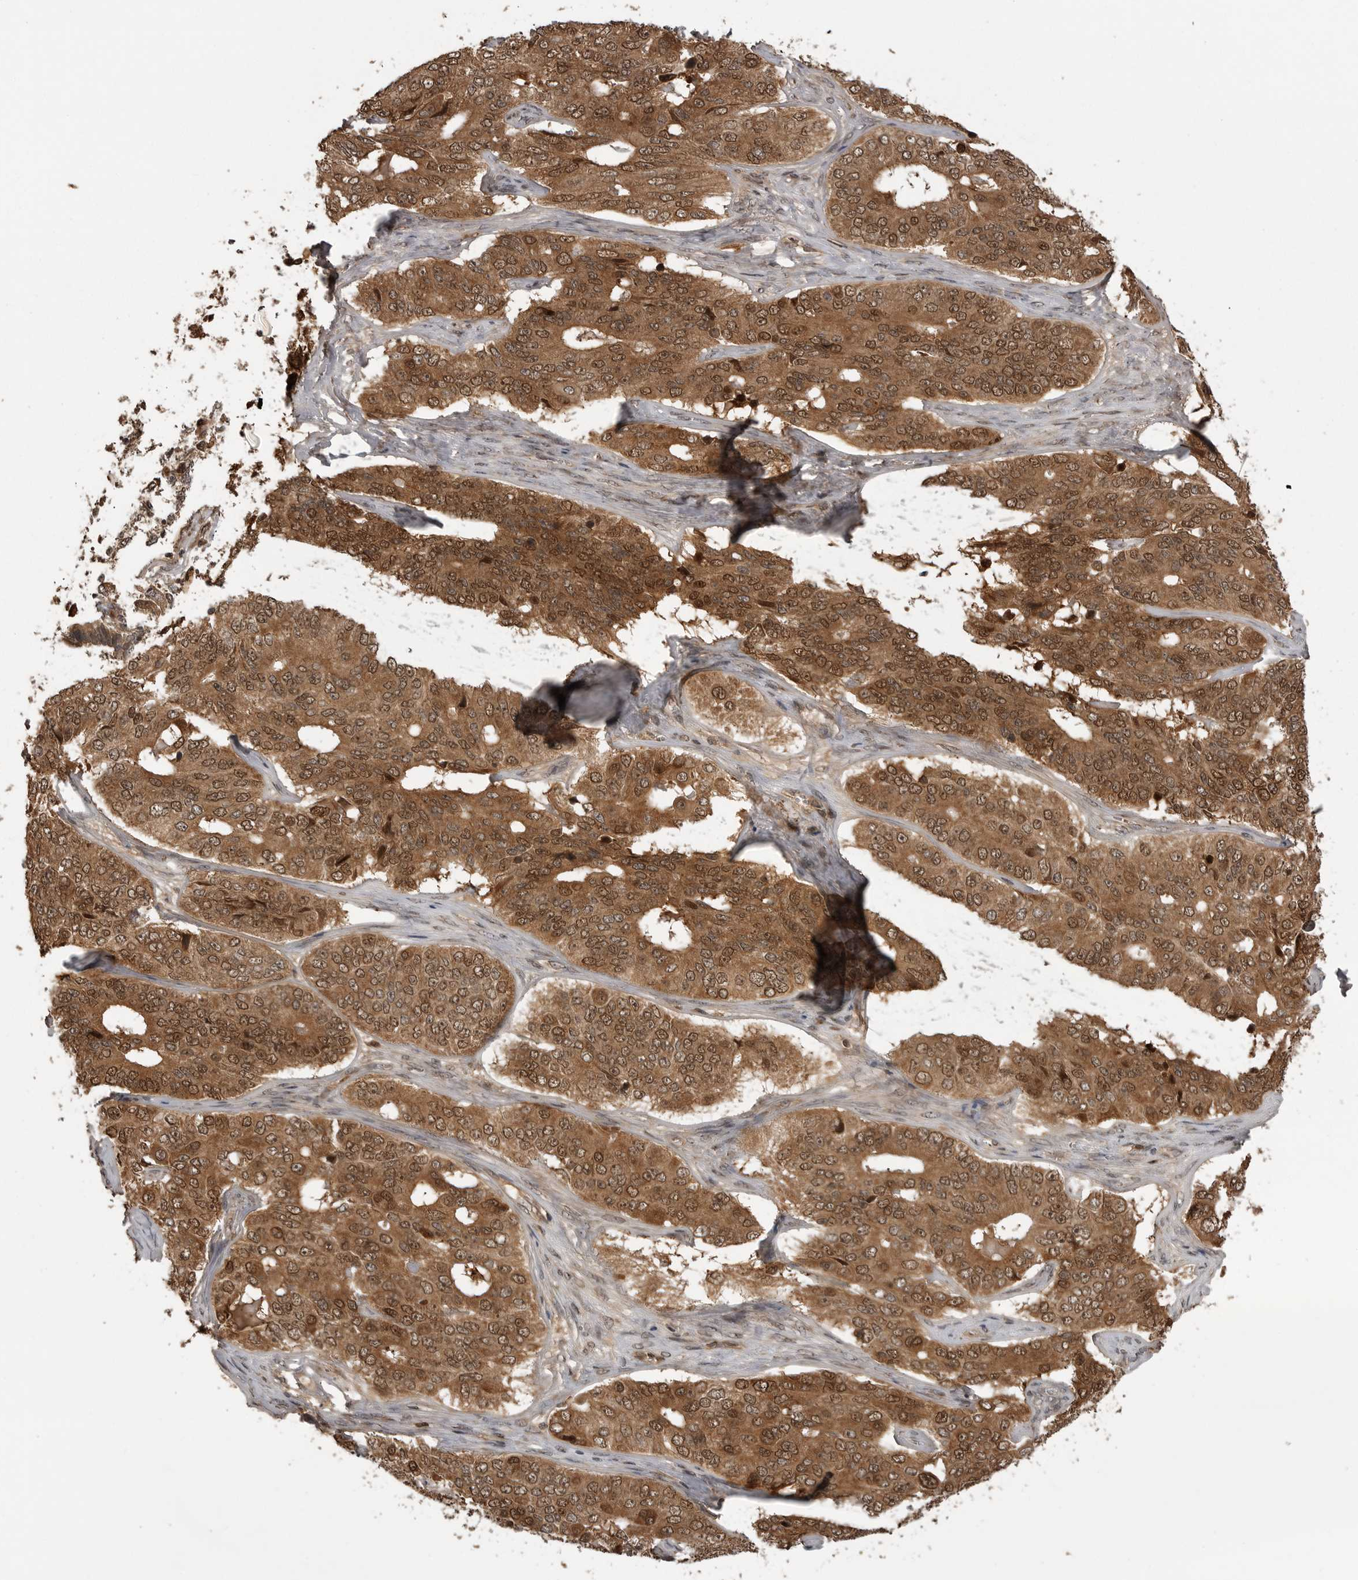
{"staining": {"intensity": "moderate", "quantity": ">75%", "location": "cytoplasmic/membranous,nuclear"}, "tissue": "ovarian cancer", "cell_type": "Tumor cells", "image_type": "cancer", "snomed": [{"axis": "morphology", "description": "Carcinoma, endometroid"}, {"axis": "topography", "description": "Ovary"}], "caption": "Ovarian cancer (endometroid carcinoma) was stained to show a protein in brown. There is medium levels of moderate cytoplasmic/membranous and nuclear positivity in about >75% of tumor cells.", "gene": "AKAP7", "patient": {"sex": "female", "age": 51}}